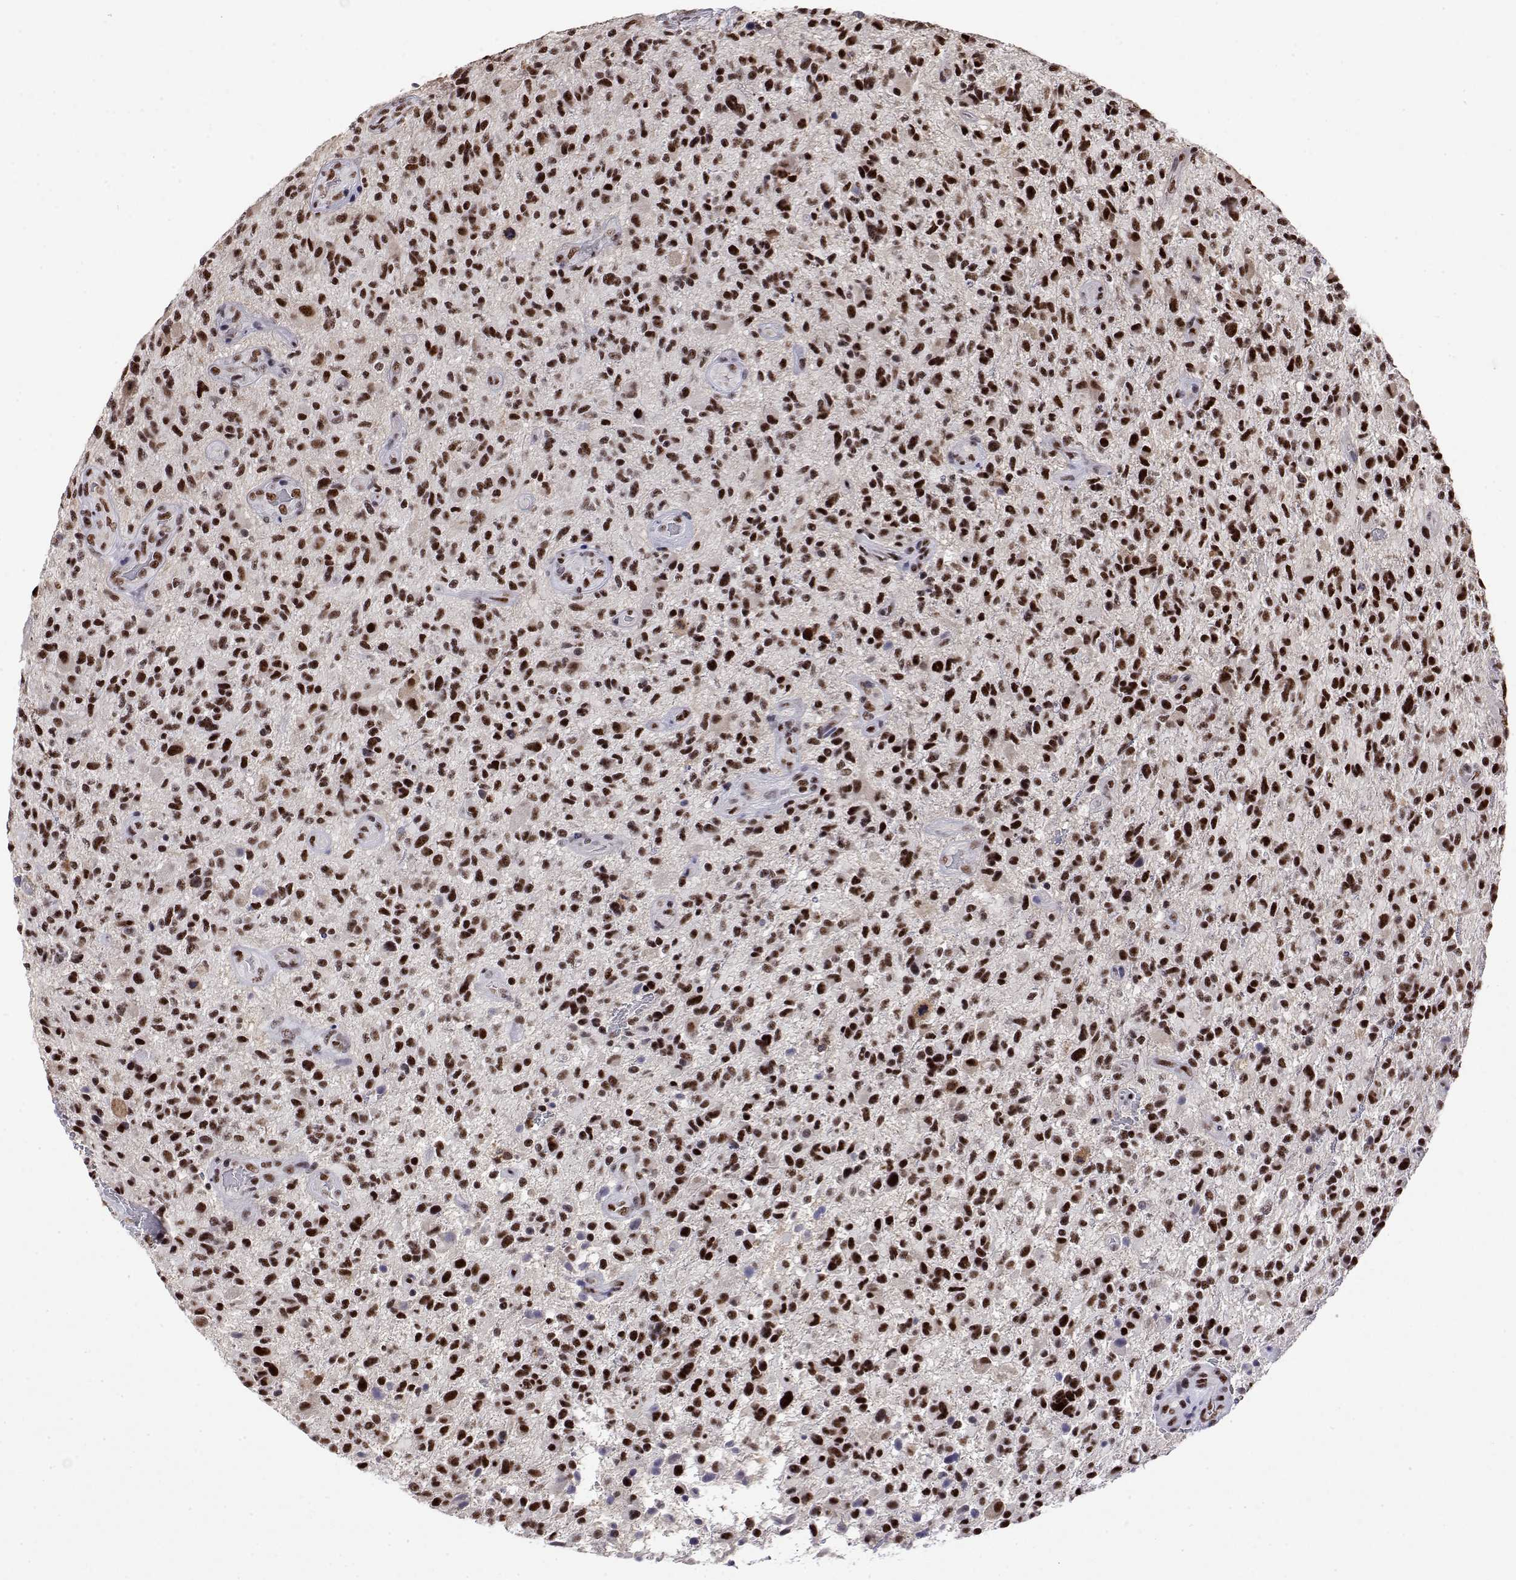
{"staining": {"intensity": "strong", "quantity": ">75%", "location": "nuclear"}, "tissue": "glioma", "cell_type": "Tumor cells", "image_type": "cancer", "snomed": [{"axis": "morphology", "description": "Glioma, malignant, High grade"}, {"axis": "topography", "description": "Brain"}], "caption": "IHC (DAB (3,3'-diaminobenzidine)) staining of human glioma demonstrates strong nuclear protein expression in about >75% of tumor cells.", "gene": "POLDIP3", "patient": {"sex": "male", "age": 47}}